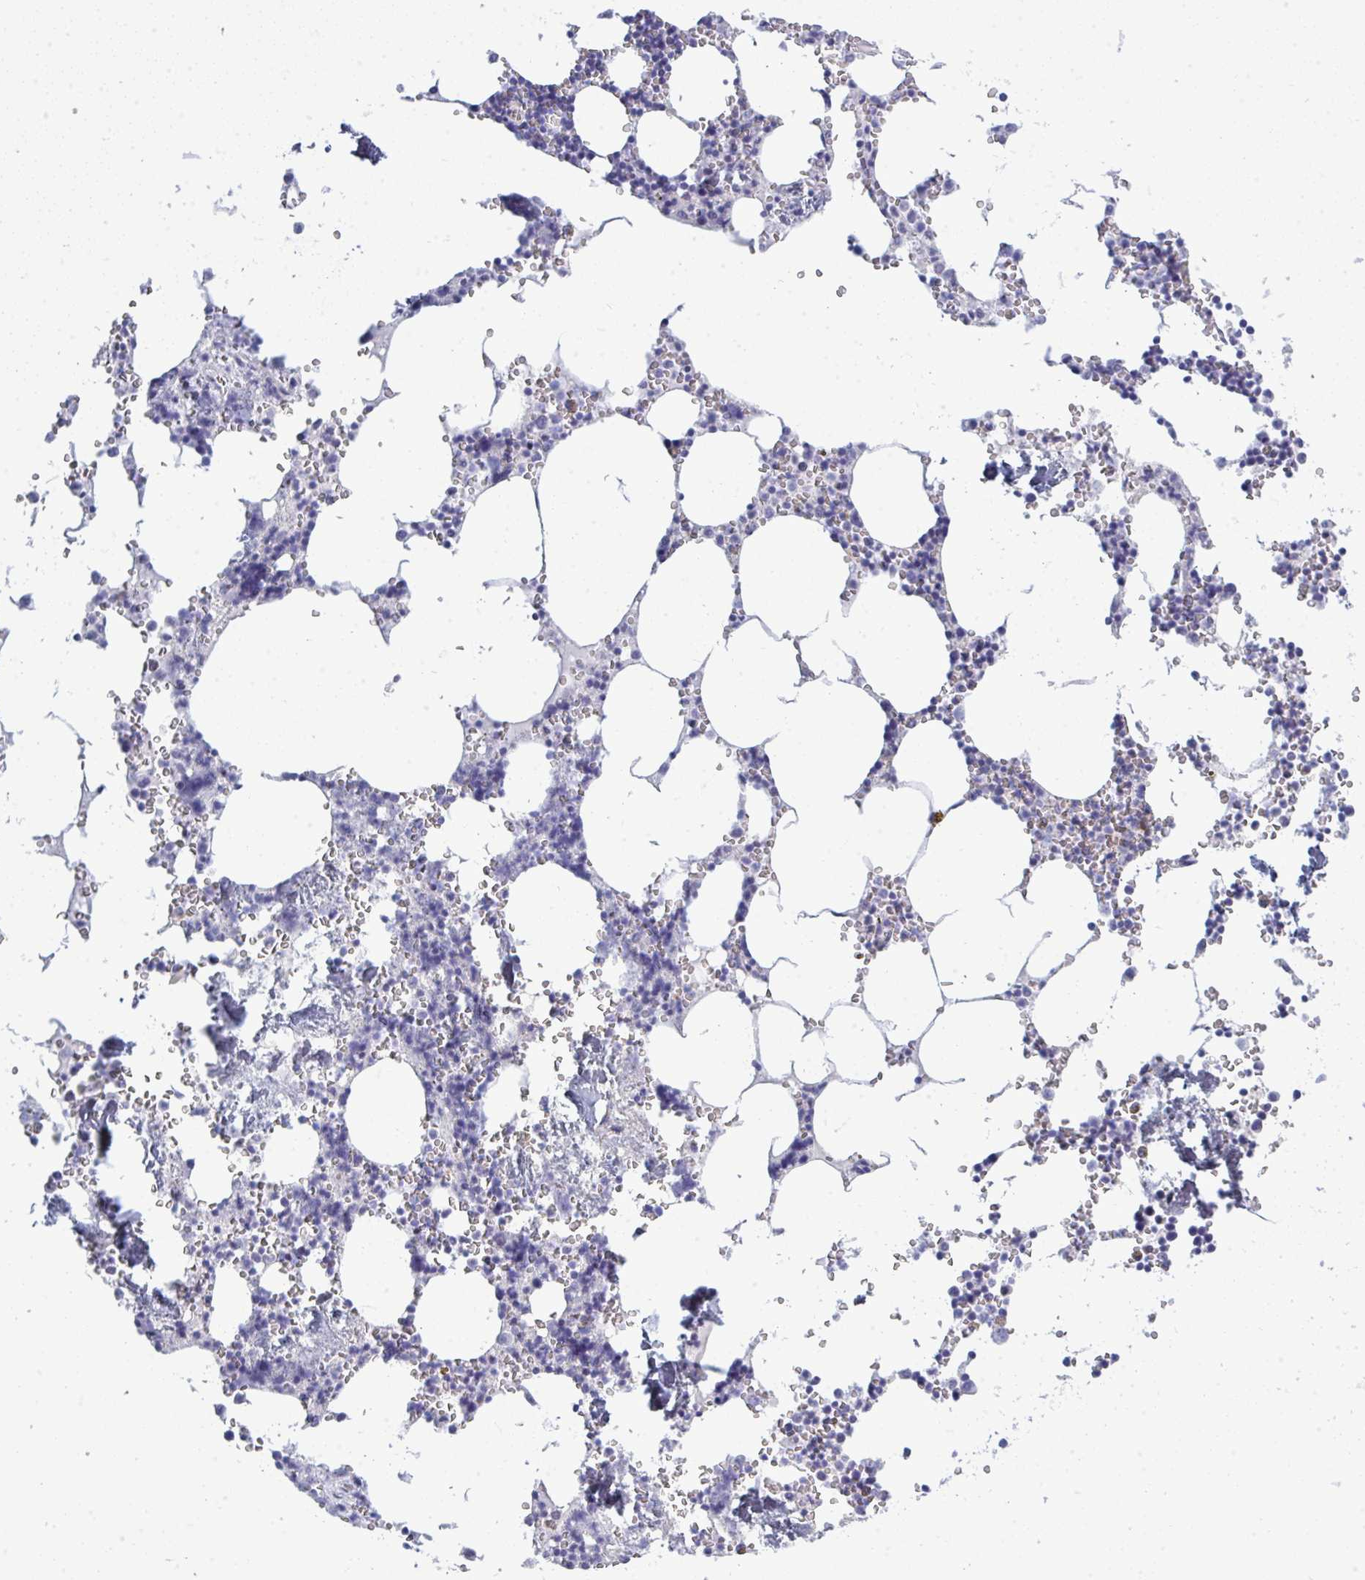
{"staining": {"intensity": "negative", "quantity": "none", "location": "none"}, "tissue": "bone marrow", "cell_type": "Hematopoietic cells", "image_type": "normal", "snomed": [{"axis": "morphology", "description": "Normal tissue, NOS"}, {"axis": "topography", "description": "Bone marrow"}], "caption": "This is an IHC micrograph of normal human bone marrow. There is no expression in hematopoietic cells.", "gene": "TAB1", "patient": {"sex": "male", "age": 54}}